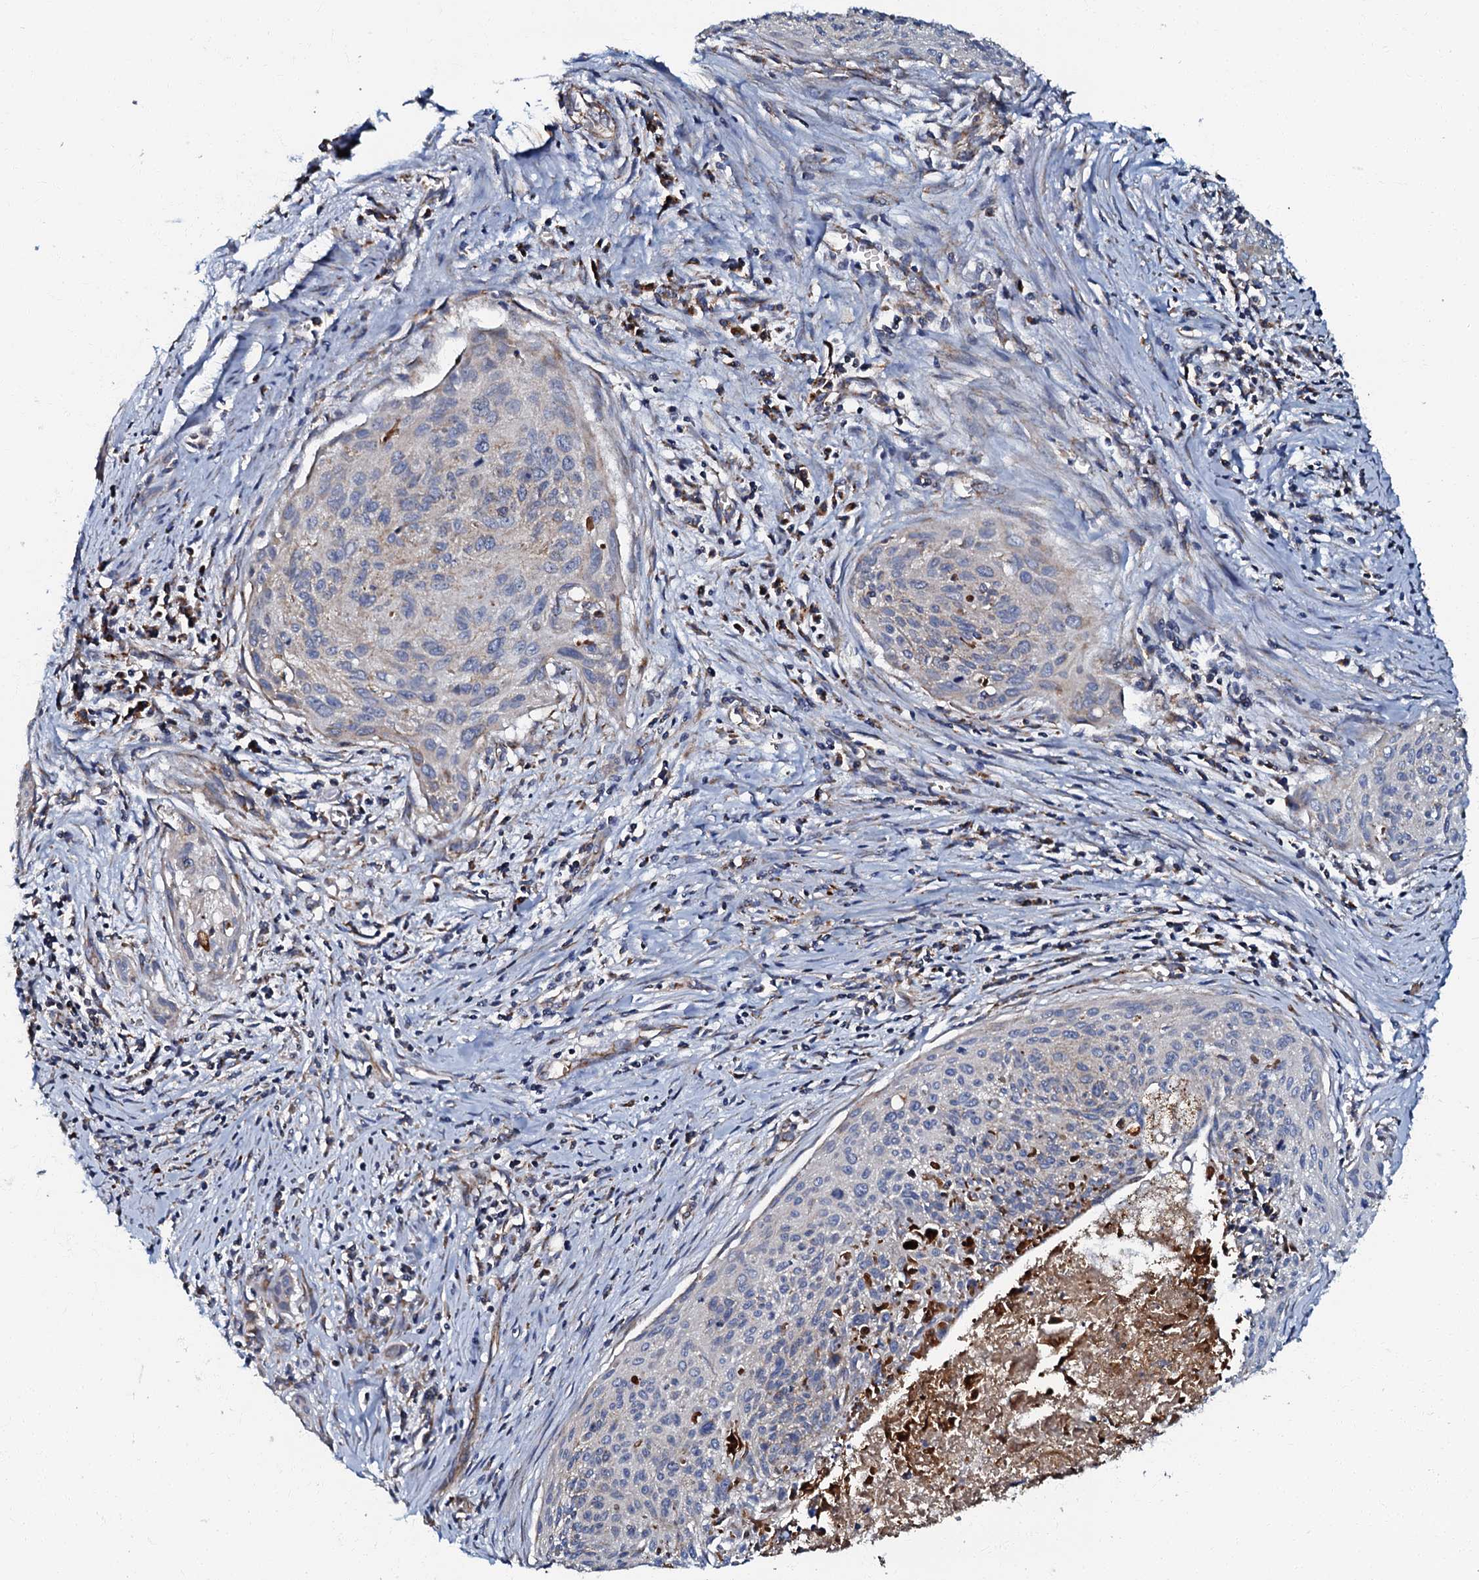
{"staining": {"intensity": "negative", "quantity": "none", "location": "none"}, "tissue": "cervical cancer", "cell_type": "Tumor cells", "image_type": "cancer", "snomed": [{"axis": "morphology", "description": "Squamous cell carcinoma, NOS"}, {"axis": "topography", "description": "Cervix"}], "caption": "This is a histopathology image of immunohistochemistry staining of cervical cancer, which shows no positivity in tumor cells. (Brightfield microscopy of DAB (3,3'-diaminobenzidine) immunohistochemistry at high magnification).", "gene": "NDUFA12", "patient": {"sex": "female", "age": 55}}